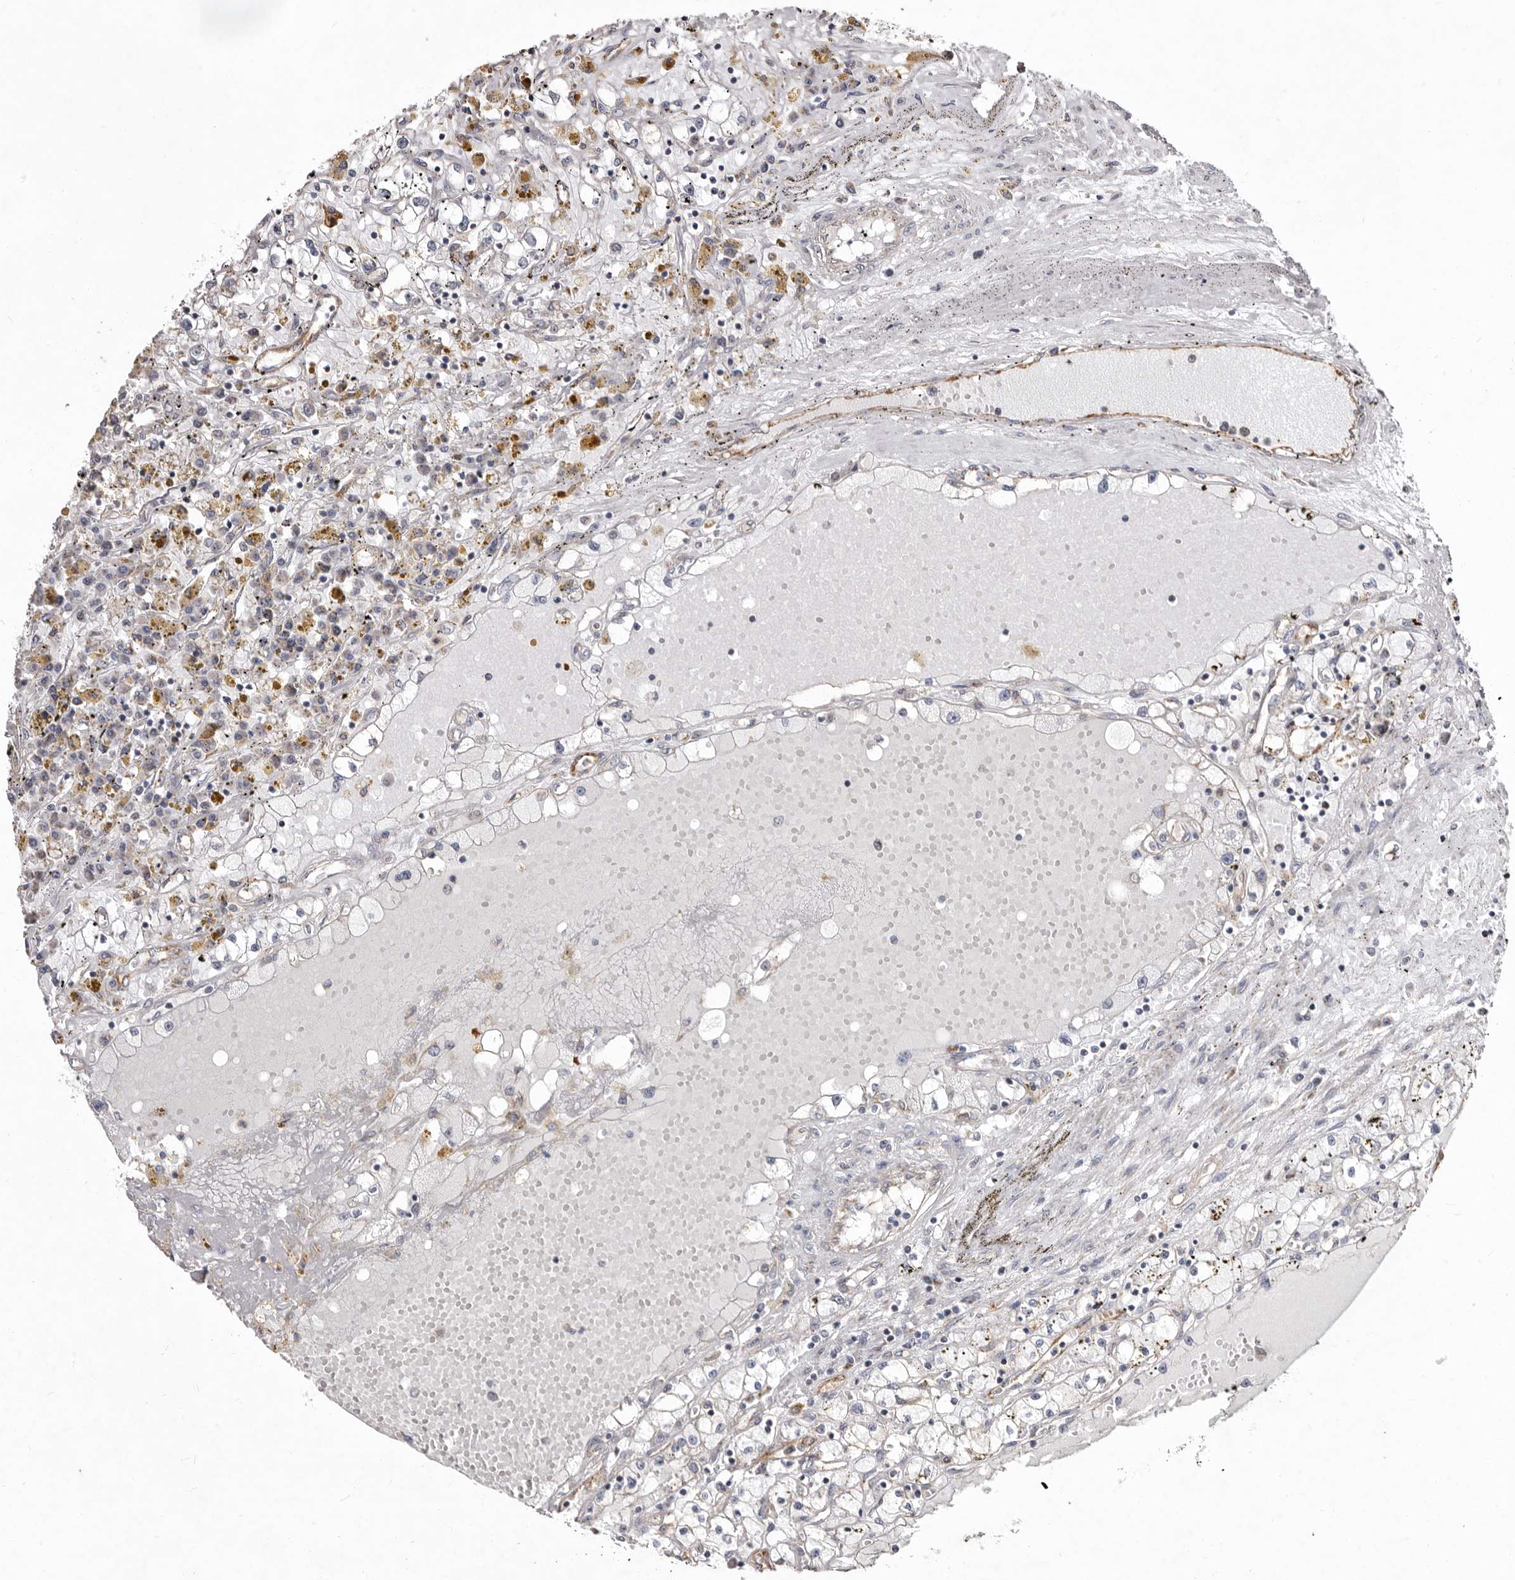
{"staining": {"intensity": "weak", "quantity": "<25%", "location": "cytoplasmic/membranous"}, "tissue": "renal cancer", "cell_type": "Tumor cells", "image_type": "cancer", "snomed": [{"axis": "morphology", "description": "Adenocarcinoma, NOS"}, {"axis": "topography", "description": "Kidney"}], "caption": "Tumor cells show no significant positivity in renal adenocarcinoma.", "gene": "FMO2", "patient": {"sex": "male", "age": 56}}